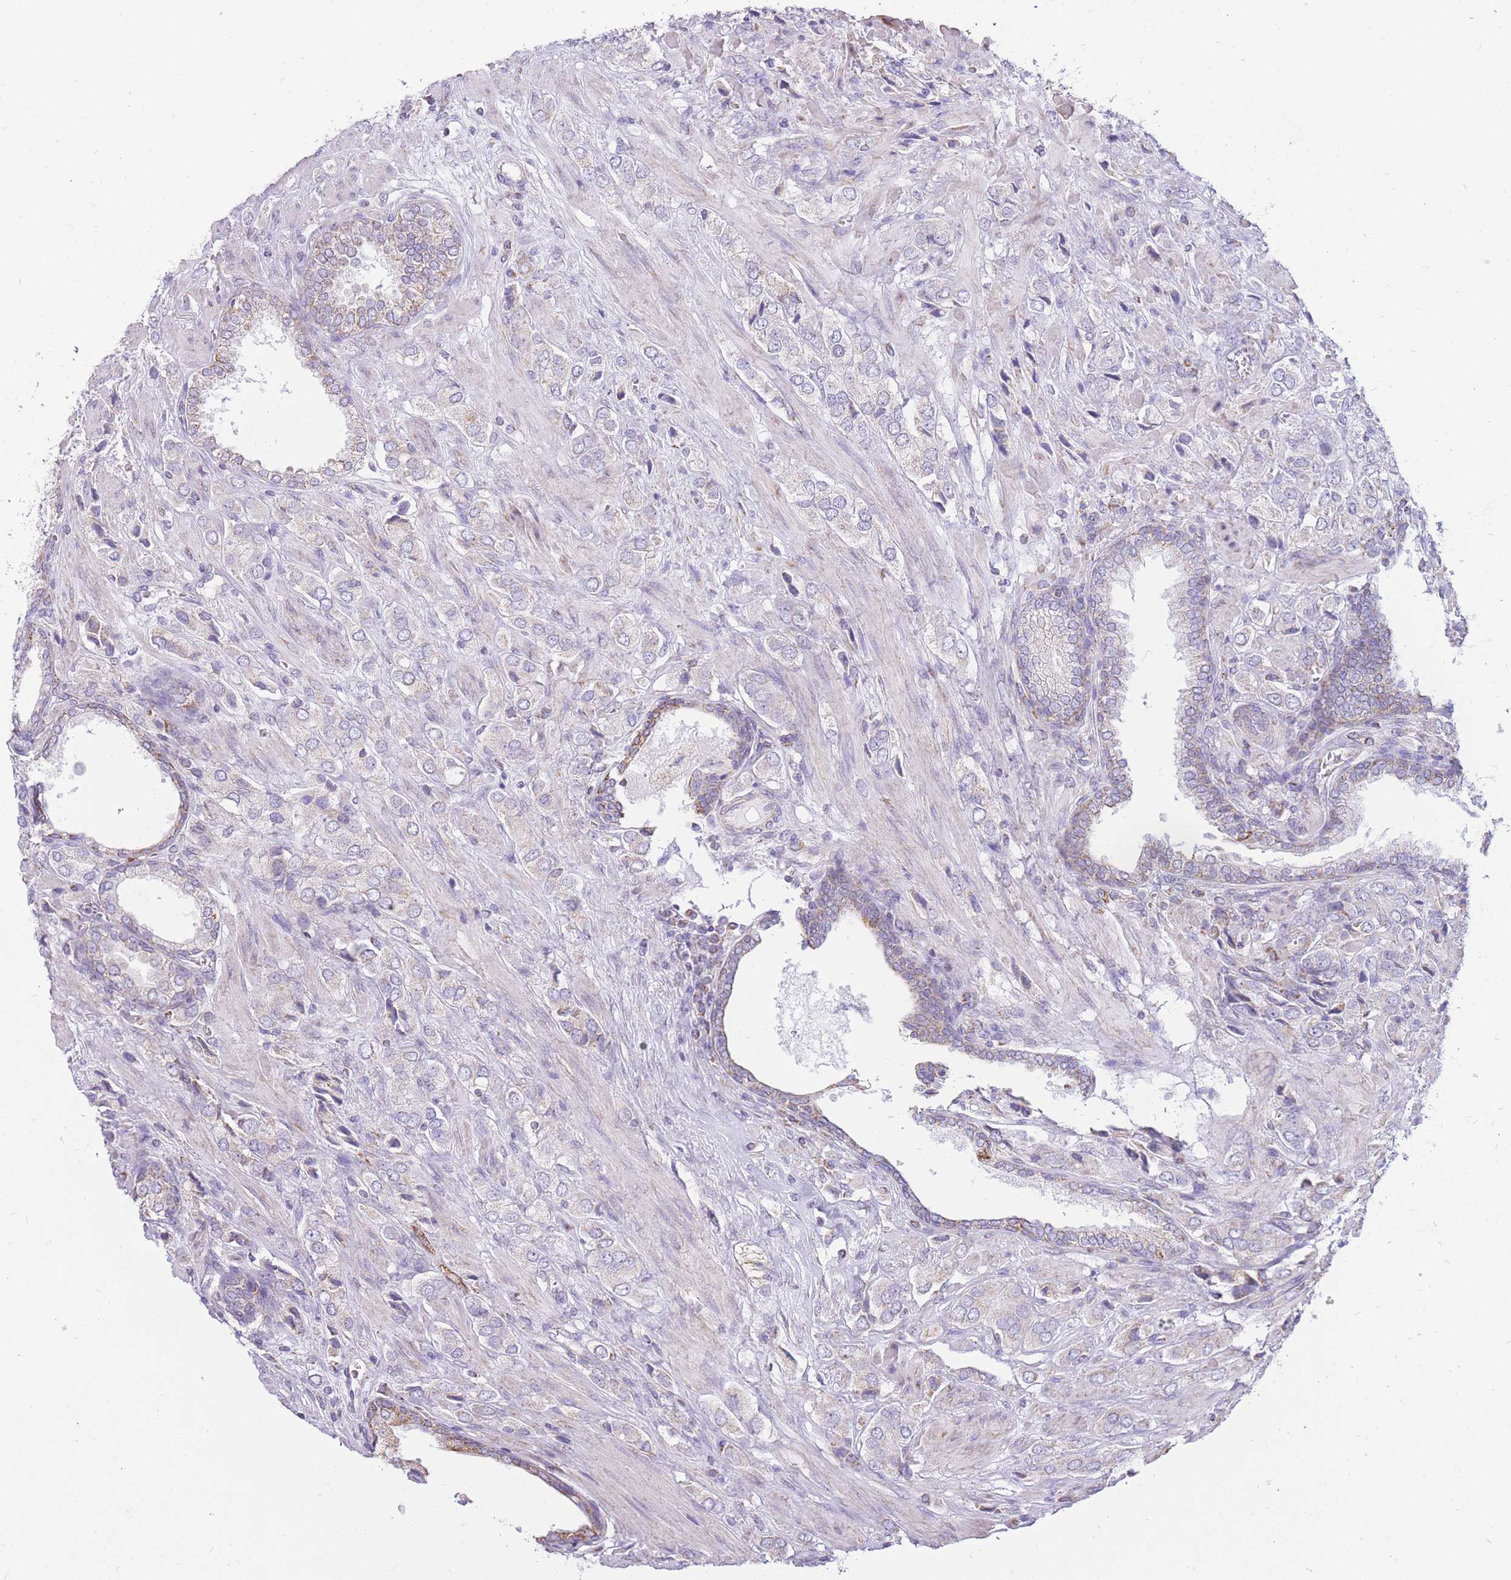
{"staining": {"intensity": "negative", "quantity": "none", "location": "none"}, "tissue": "prostate cancer", "cell_type": "Tumor cells", "image_type": "cancer", "snomed": [{"axis": "morphology", "description": "Adenocarcinoma, High grade"}, {"axis": "topography", "description": "Prostate and seminal vesicle, NOS"}], "caption": "Immunohistochemistry (IHC) image of neoplastic tissue: prostate cancer (adenocarcinoma (high-grade)) stained with DAB exhibits no significant protein staining in tumor cells. (DAB immunohistochemistry visualized using brightfield microscopy, high magnification).", "gene": "PCSK1", "patient": {"sex": "male", "age": 64}}